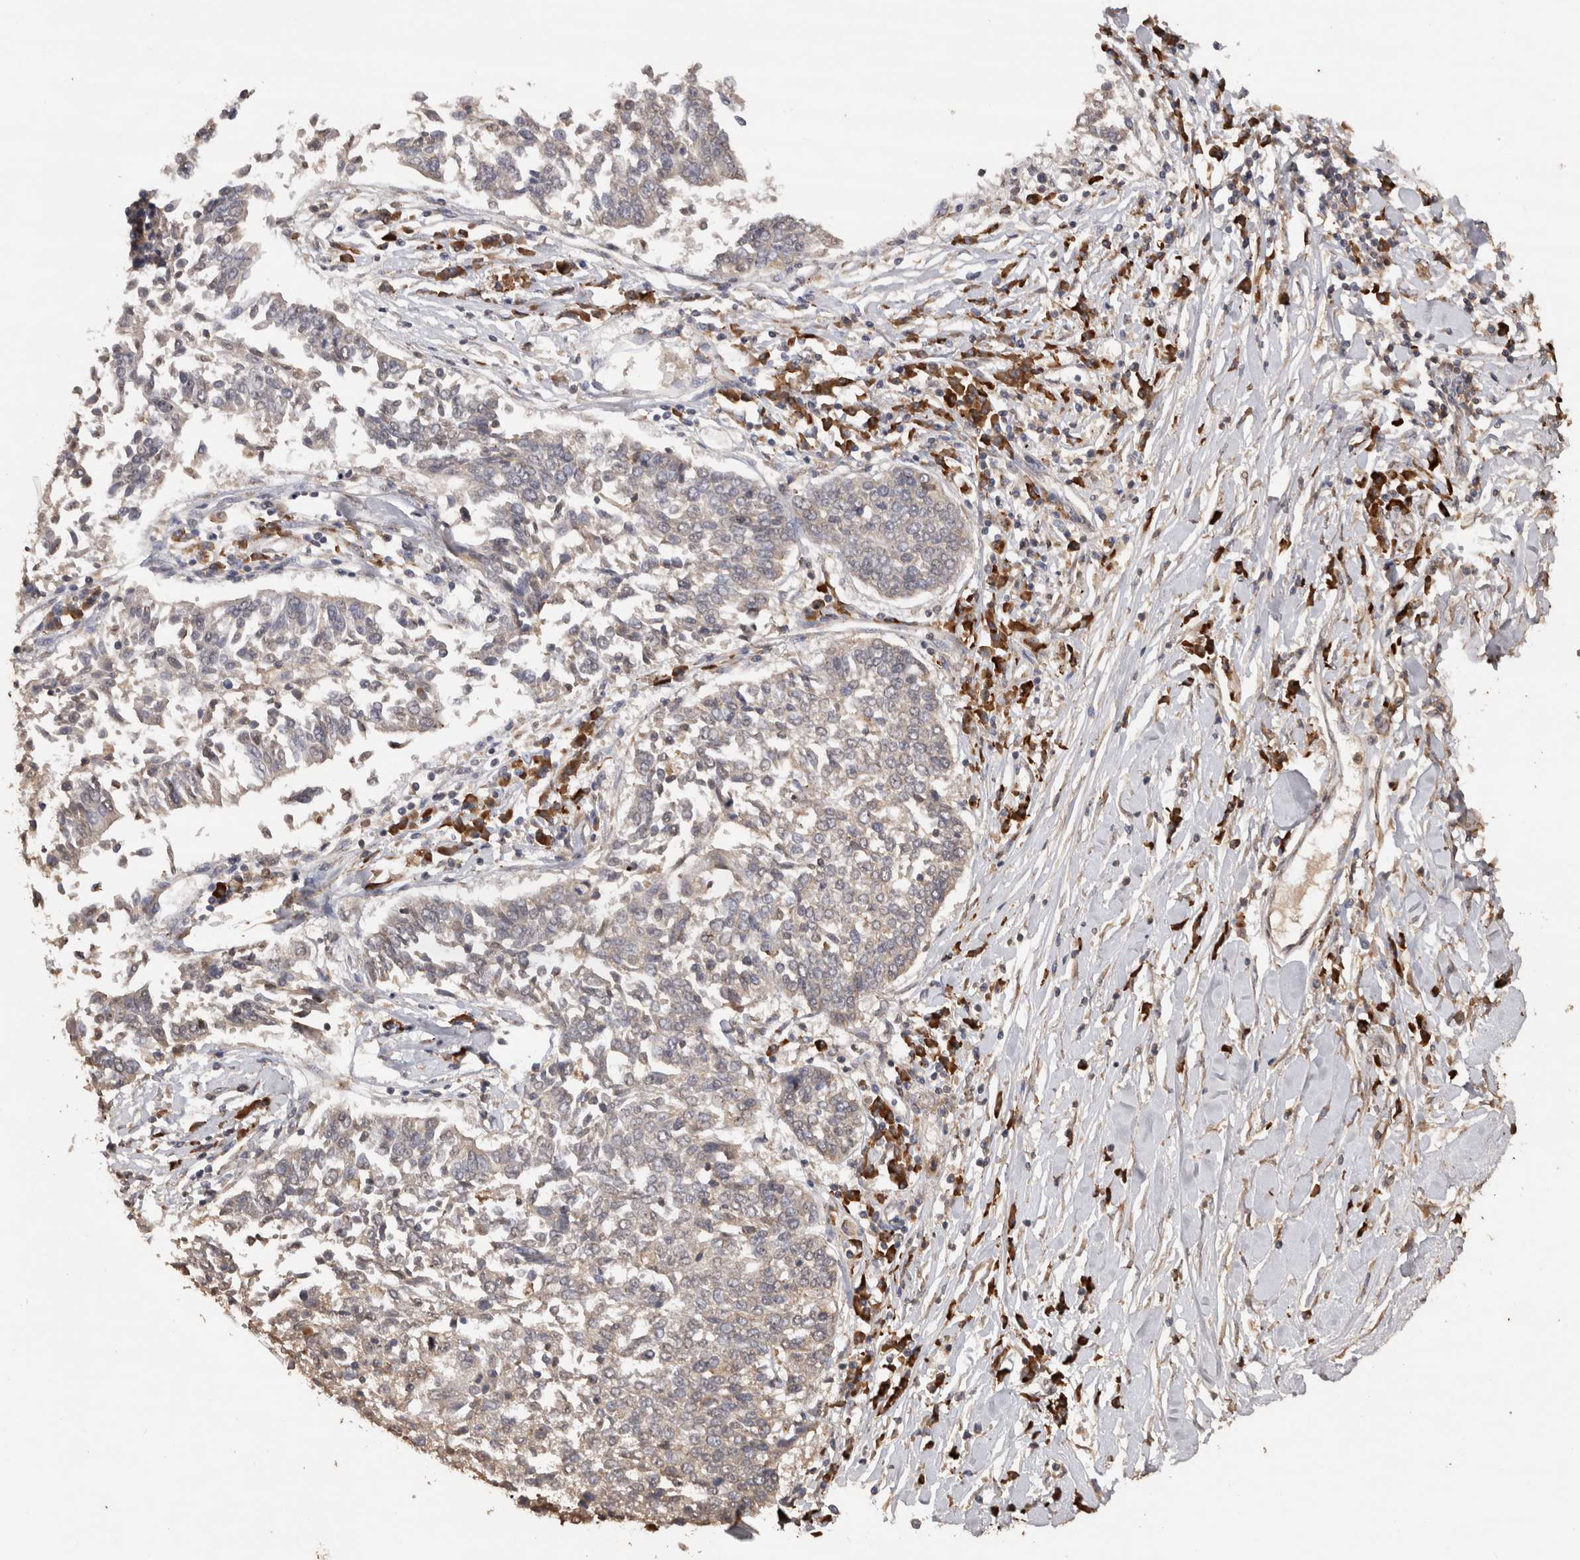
{"staining": {"intensity": "weak", "quantity": "<25%", "location": "cytoplasmic/membranous"}, "tissue": "lung cancer", "cell_type": "Tumor cells", "image_type": "cancer", "snomed": [{"axis": "morphology", "description": "Normal tissue, NOS"}, {"axis": "morphology", "description": "Squamous cell carcinoma, NOS"}, {"axis": "topography", "description": "Cartilage tissue"}, {"axis": "topography", "description": "Bronchus"}, {"axis": "topography", "description": "Lung"}, {"axis": "topography", "description": "Peripheral nerve tissue"}], "caption": "Immunohistochemical staining of lung cancer exhibits no significant expression in tumor cells.", "gene": "CRELD2", "patient": {"sex": "female", "age": 49}}